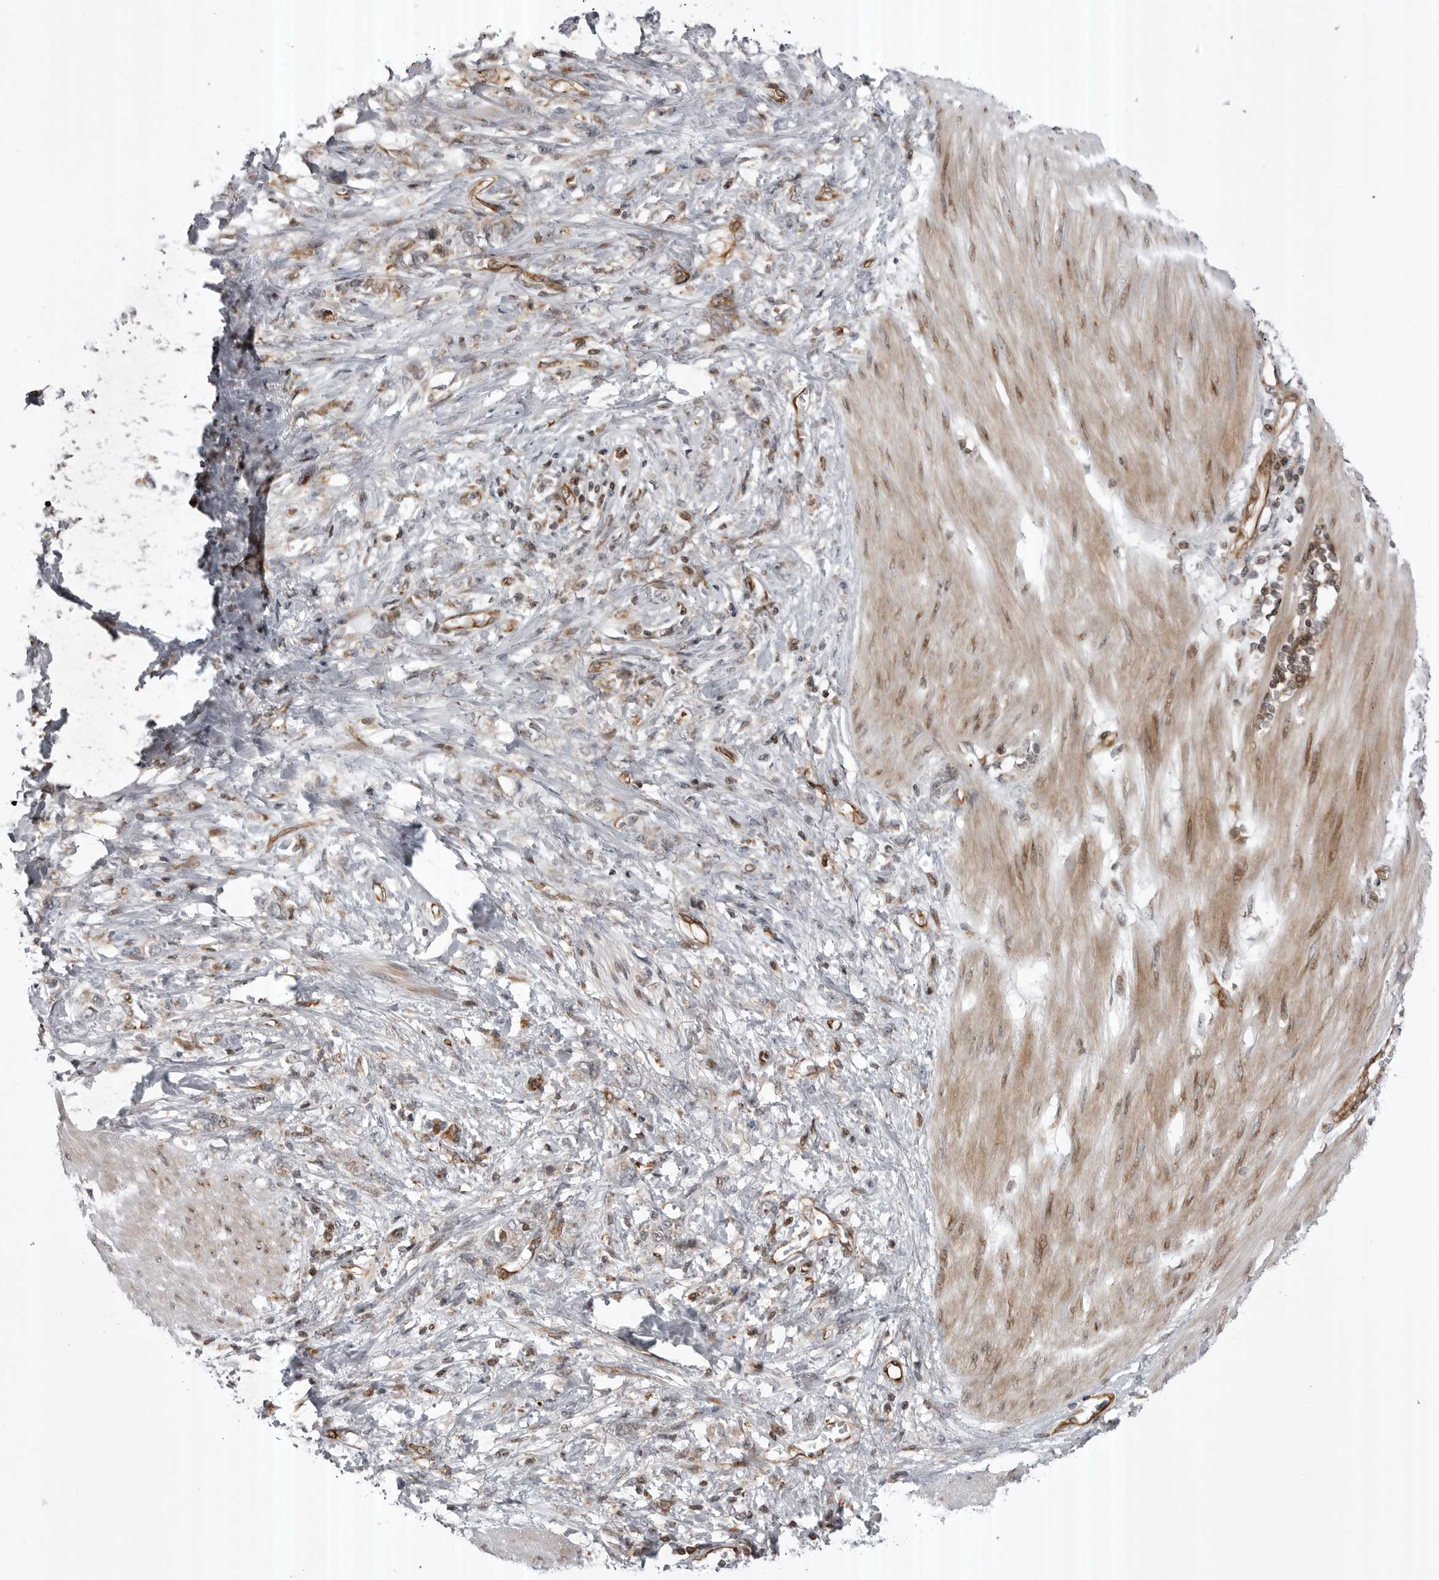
{"staining": {"intensity": "negative", "quantity": "none", "location": "none"}, "tissue": "stomach cancer", "cell_type": "Tumor cells", "image_type": "cancer", "snomed": [{"axis": "morphology", "description": "Adenocarcinoma, NOS"}, {"axis": "topography", "description": "Stomach"}], "caption": "This is an immunohistochemistry (IHC) micrograph of stomach cancer (adenocarcinoma). There is no staining in tumor cells.", "gene": "ABL1", "patient": {"sex": "female", "age": 76}}